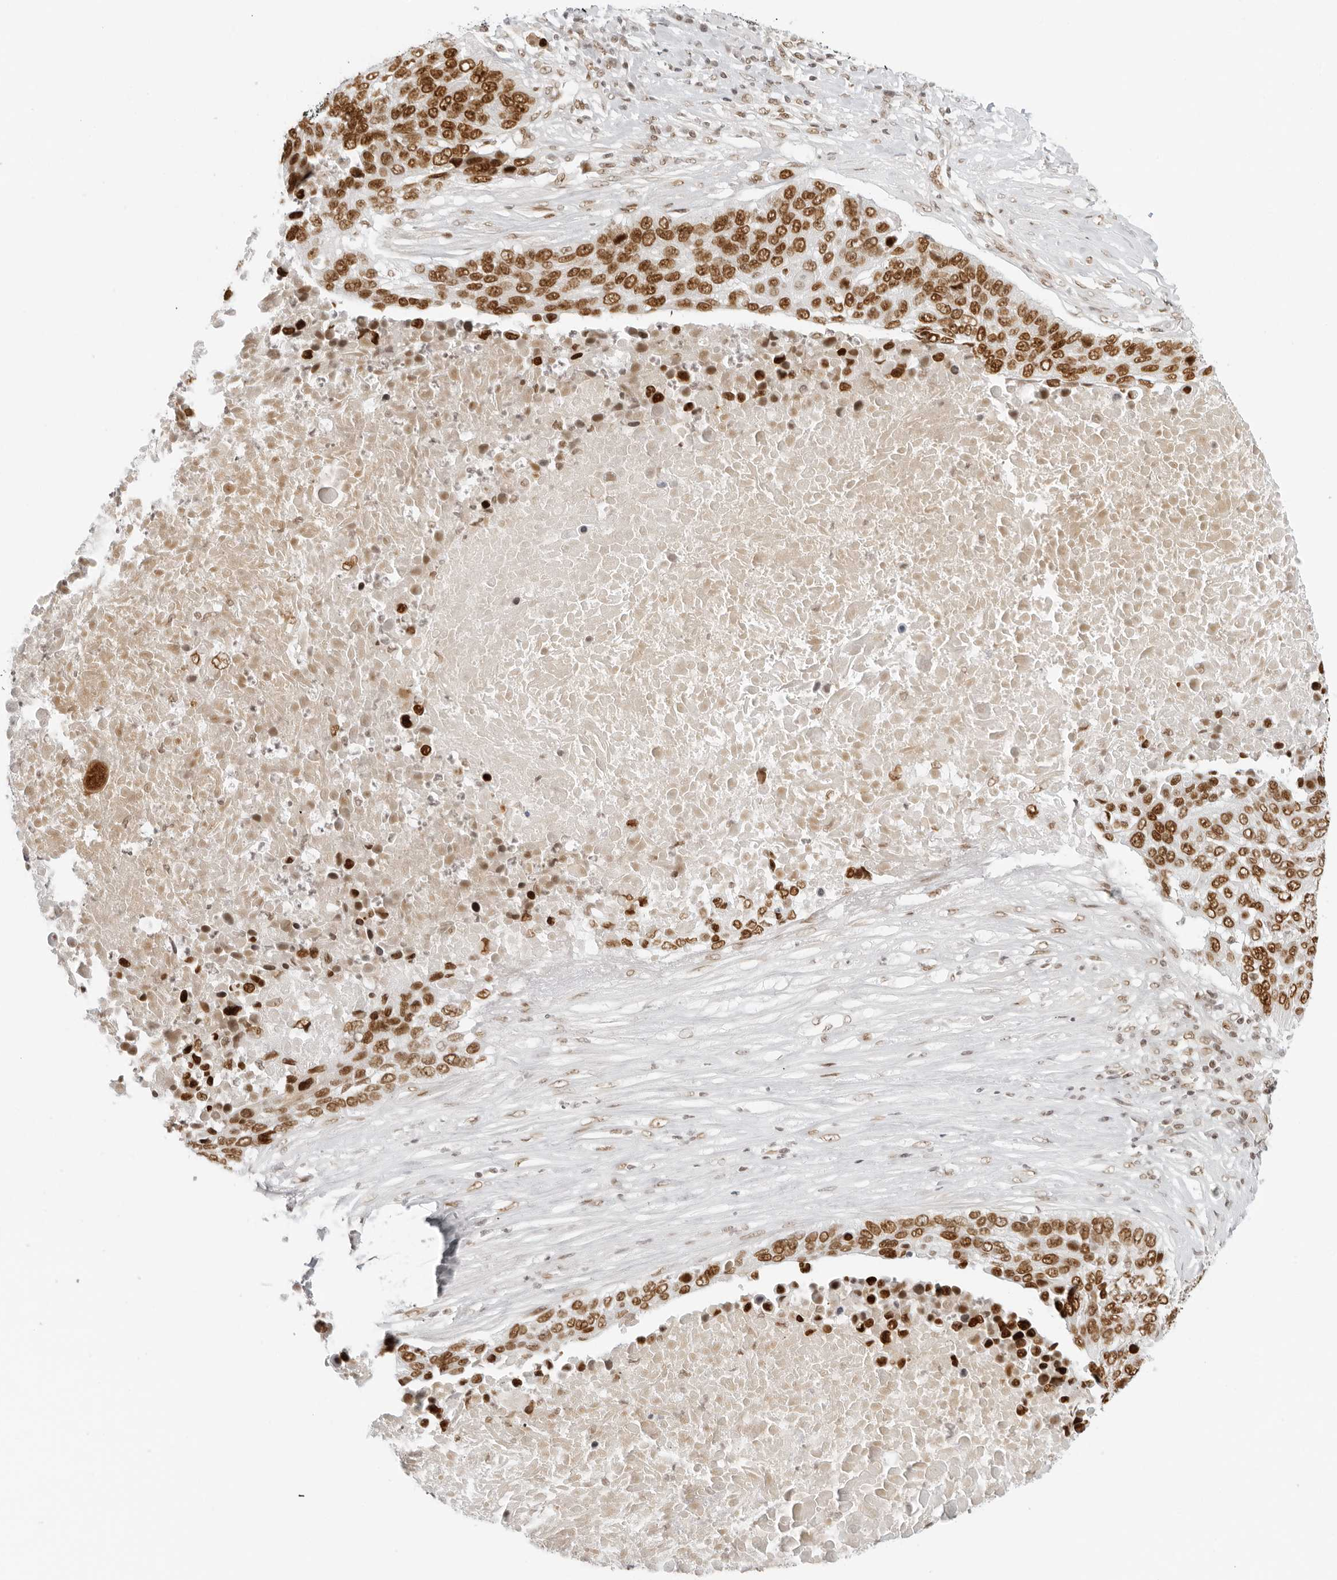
{"staining": {"intensity": "strong", "quantity": ">75%", "location": "nuclear"}, "tissue": "lung cancer", "cell_type": "Tumor cells", "image_type": "cancer", "snomed": [{"axis": "morphology", "description": "Squamous cell carcinoma, NOS"}, {"axis": "topography", "description": "Lung"}], "caption": "Immunohistochemistry of human lung cancer shows high levels of strong nuclear positivity in approximately >75% of tumor cells.", "gene": "RCC1", "patient": {"sex": "male", "age": 66}}